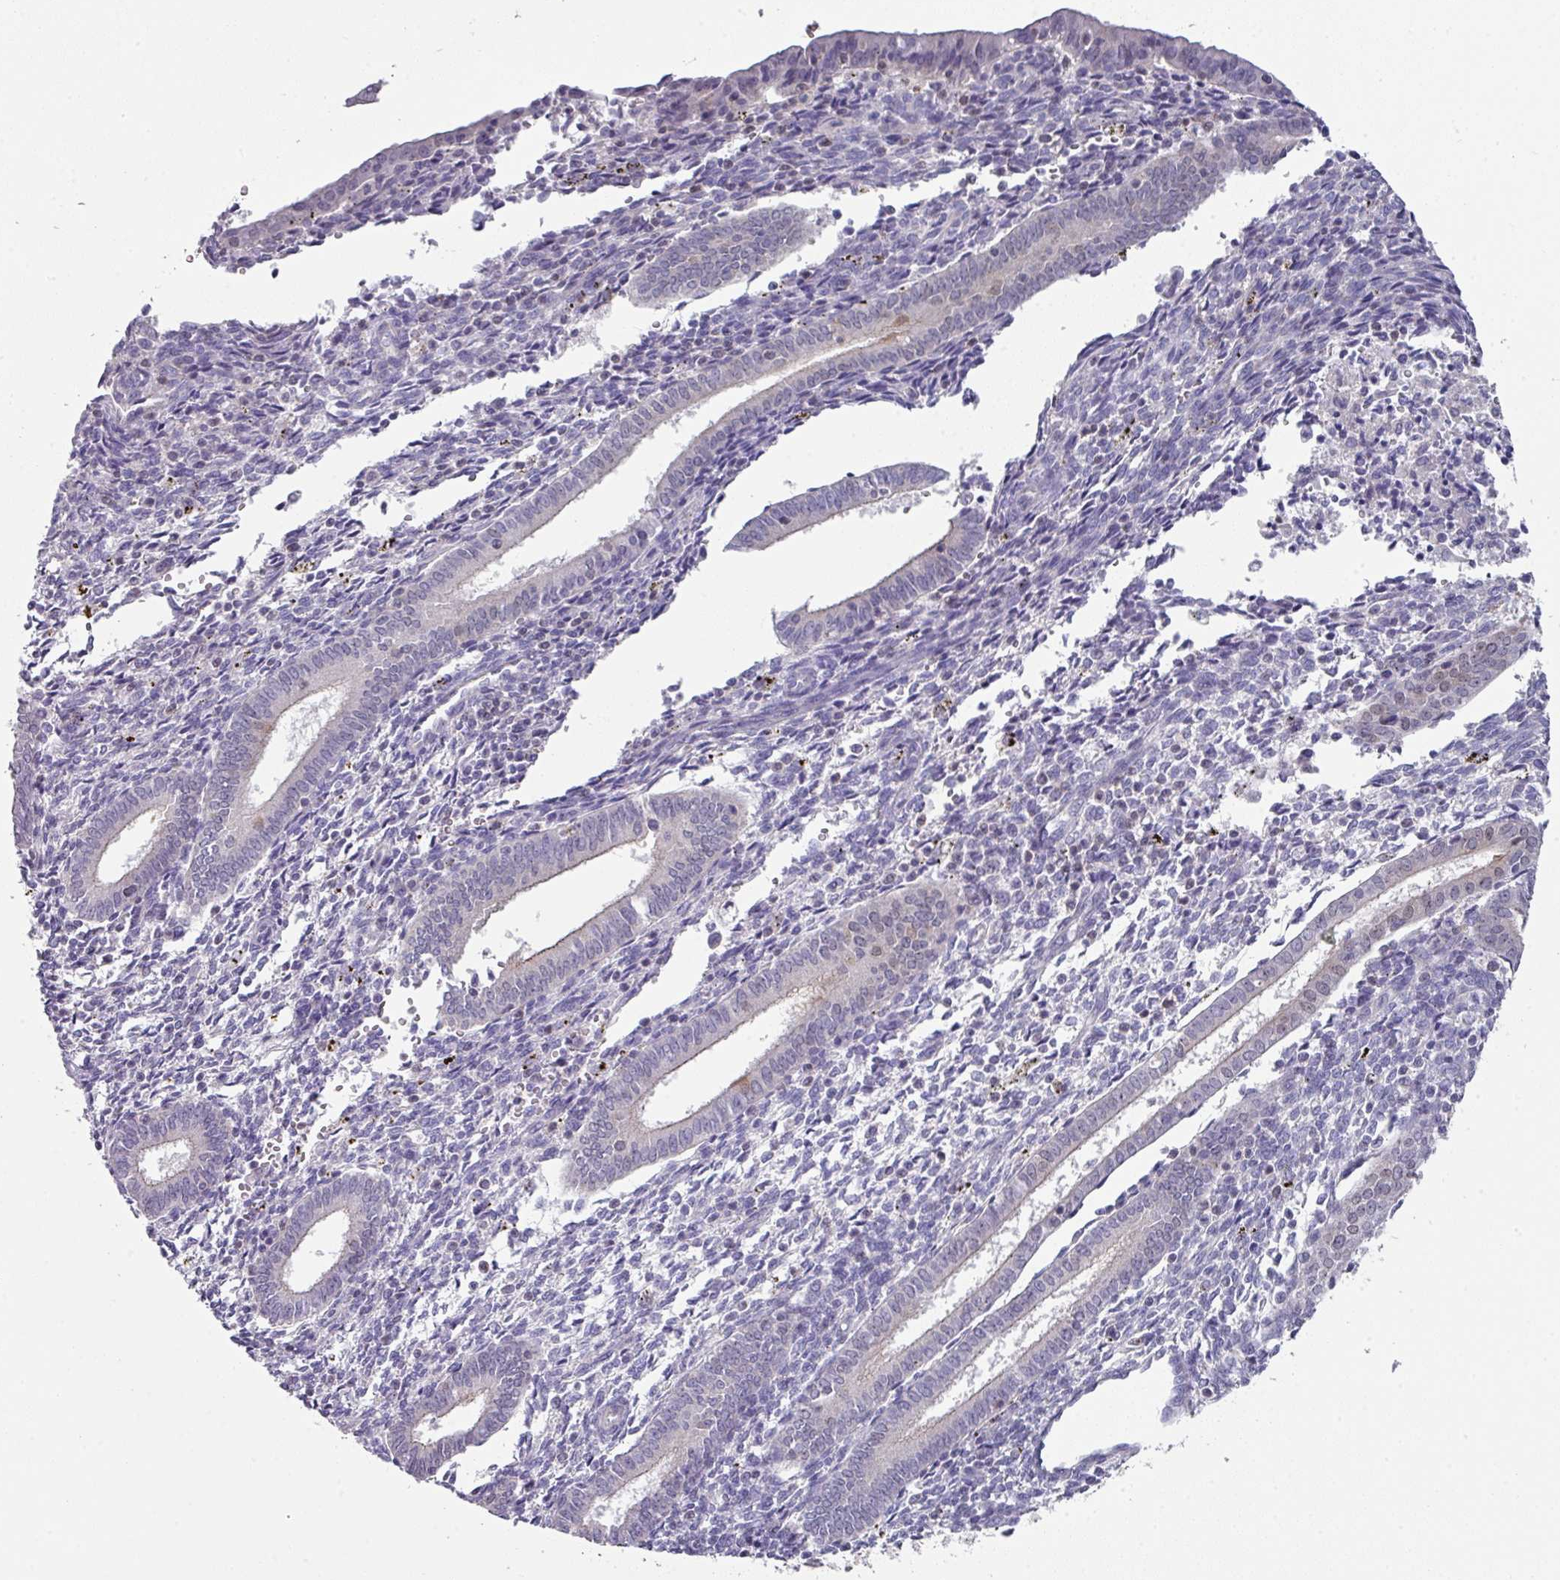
{"staining": {"intensity": "negative", "quantity": "none", "location": "none"}, "tissue": "endometrium", "cell_type": "Cells in endometrial stroma", "image_type": "normal", "snomed": [{"axis": "morphology", "description": "Normal tissue, NOS"}, {"axis": "topography", "description": "Endometrium"}], "caption": "Histopathology image shows no protein staining in cells in endometrial stroma of unremarkable endometrium. (DAB immunohistochemistry, high magnification).", "gene": "DCAF12L1", "patient": {"sex": "female", "age": 41}}